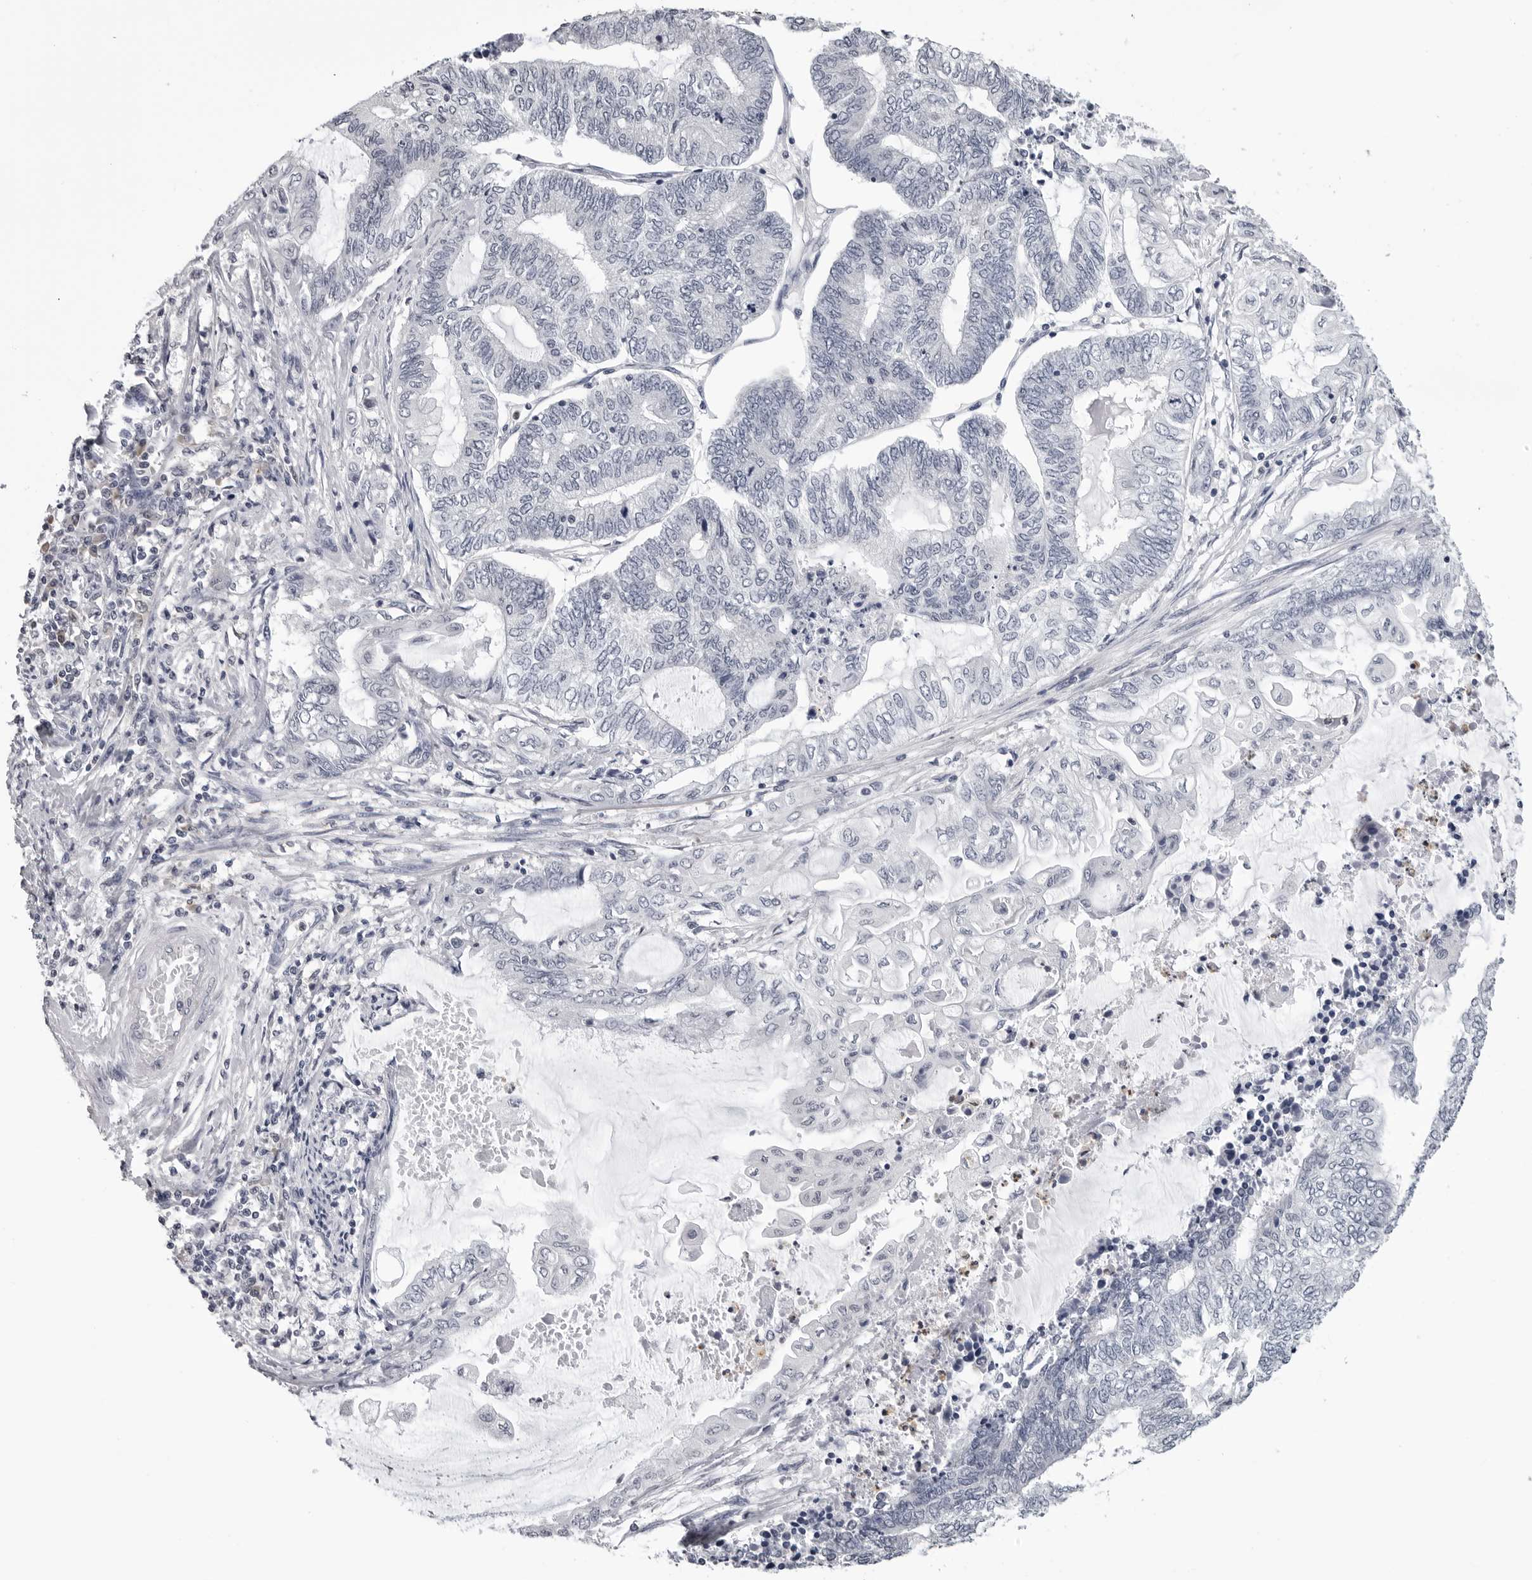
{"staining": {"intensity": "negative", "quantity": "none", "location": "none"}, "tissue": "endometrial cancer", "cell_type": "Tumor cells", "image_type": "cancer", "snomed": [{"axis": "morphology", "description": "Adenocarcinoma, NOS"}, {"axis": "topography", "description": "Uterus"}, {"axis": "topography", "description": "Endometrium"}], "caption": "Tumor cells show no significant expression in endometrial cancer (adenocarcinoma).", "gene": "TRMT13", "patient": {"sex": "female", "age": 70}}